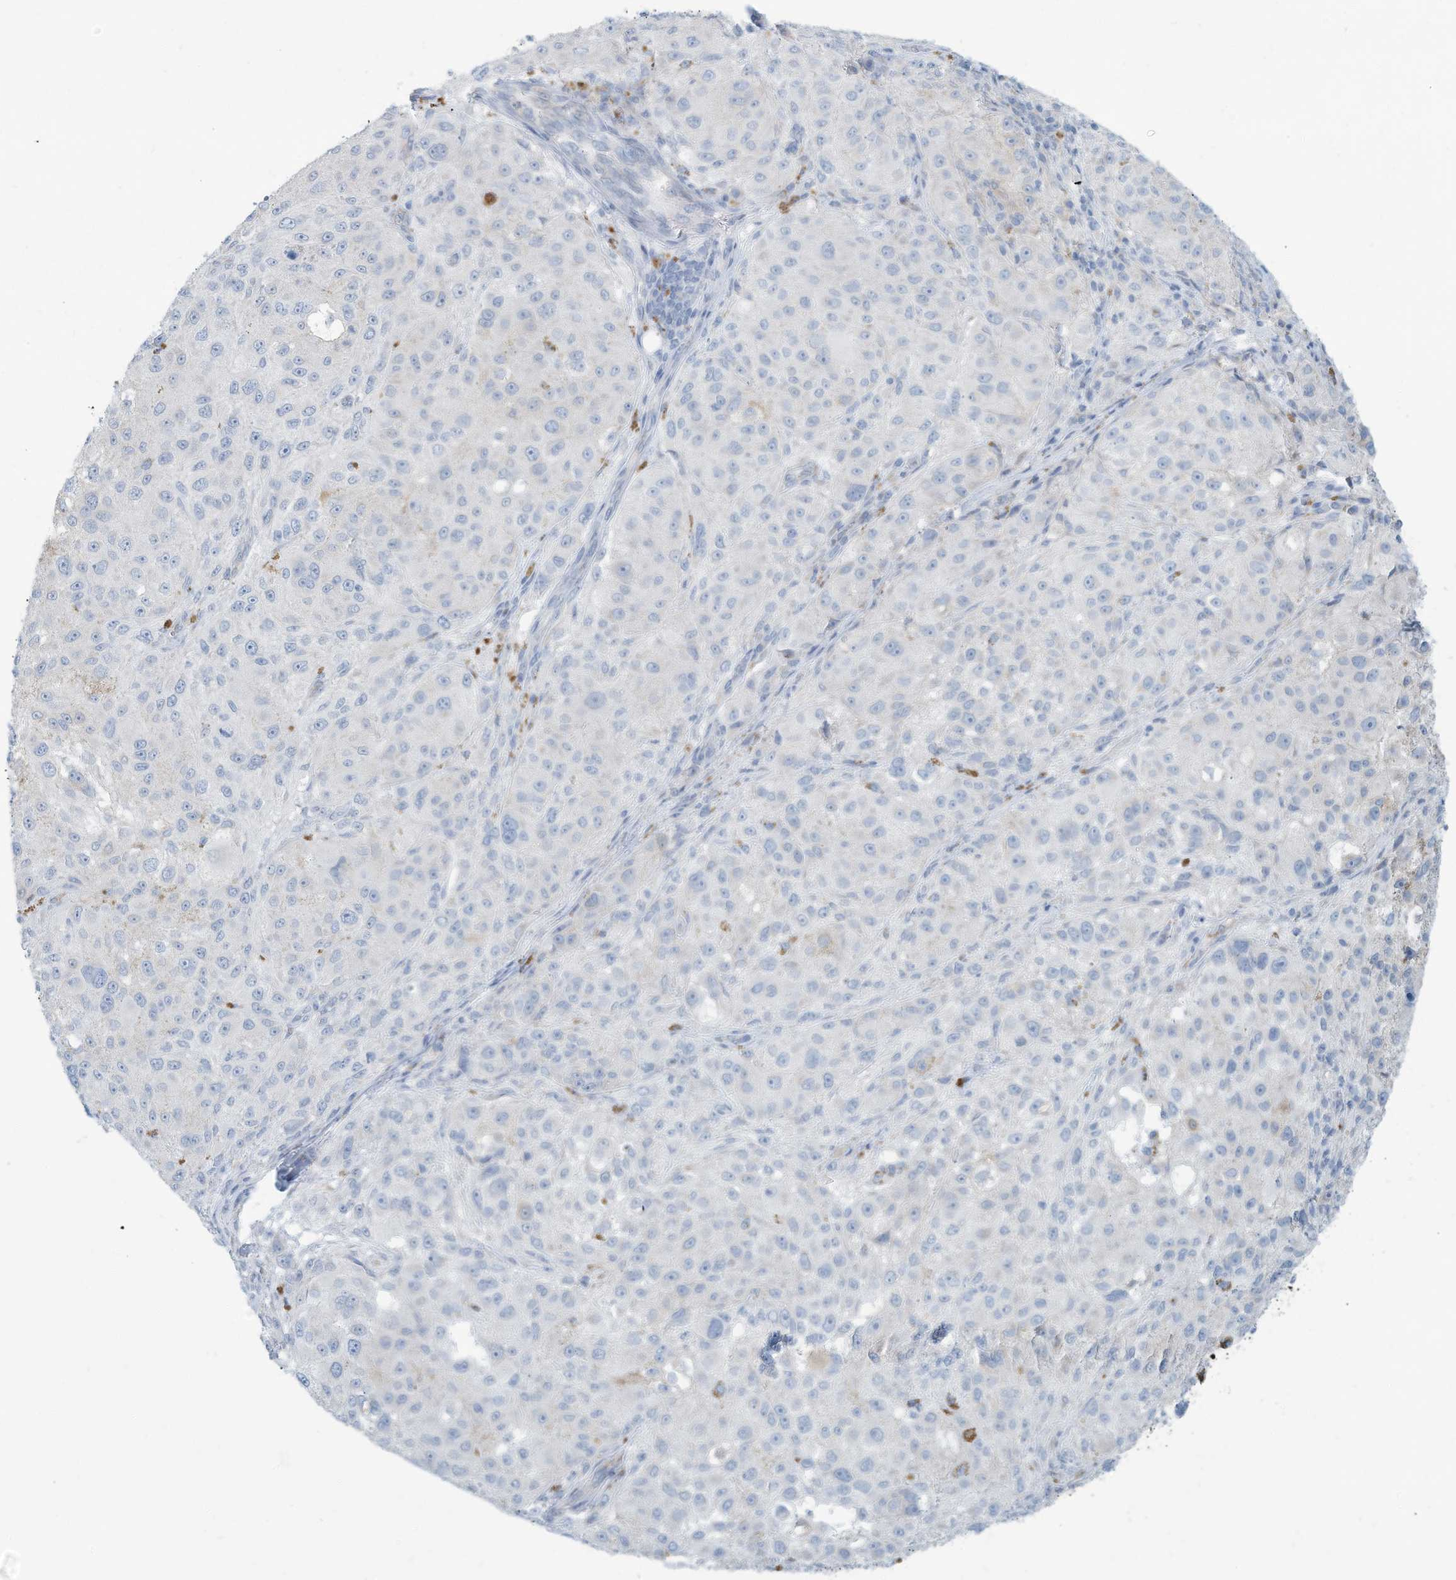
{"staining": {"intensity": "negative", "quantity": "none", "location": "none"}, "tissue": "melanoma", "cell_type": "Tumor cells", "image_type": "cancer", "snomed": [{"axis": "morphology", "description": "Necrosis, NOS"}, {"axis": "morphology", "description": "Malignant melanoma, NOS"}, {"axis": "topography", "description": "Skin"}], "caption": "Immunohistochemistry histopathology image of neoplastic tissue: melanoma stained with DAB demonstrates no significant protein positivity in tumor cells.", "gene": "ERI2", "patient": {"sex": "female", "age": 87}}